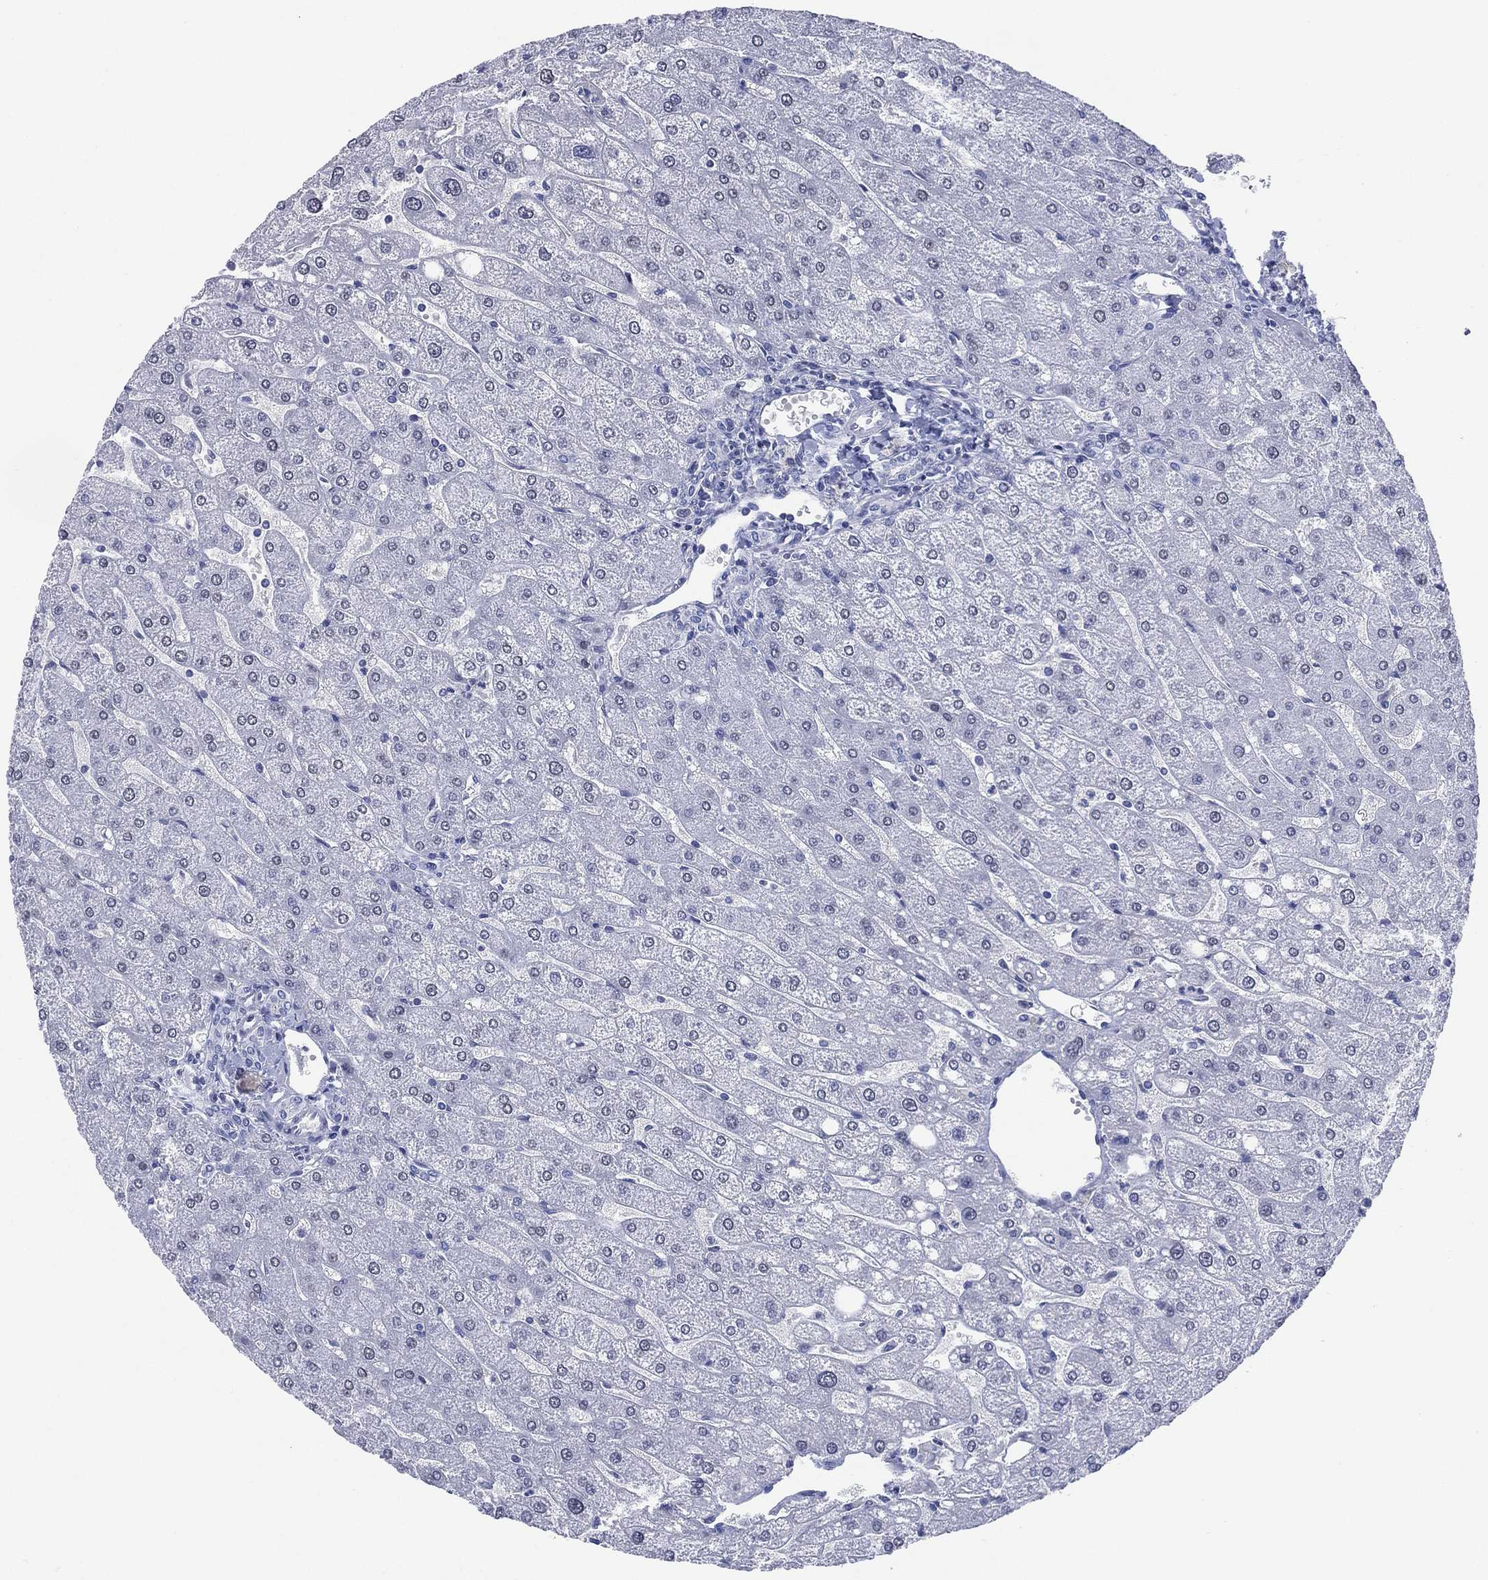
{"staining": {"intensity": "negative", "quantity": "none", "location": "none"}, "tissue": "liver", "cell_type": "Cholangiocytes", "image_type": "normal", "snomed": [{"axis": "morphology", "description": "Normal tissue, NOS"}, {"axis": "topography", "description": "Liver"}], "caption": "DAB (3,3'-diaminobenzidine) immunohistochemical staining of benign liver reveals no significant positivity in cholangiocytes. The staining is performed using DAB brown chromogen with nuclei counter-stained in using hematoxylin.", "gene": "TMEM247", "patient": {"sex": "male", "age": 67}}